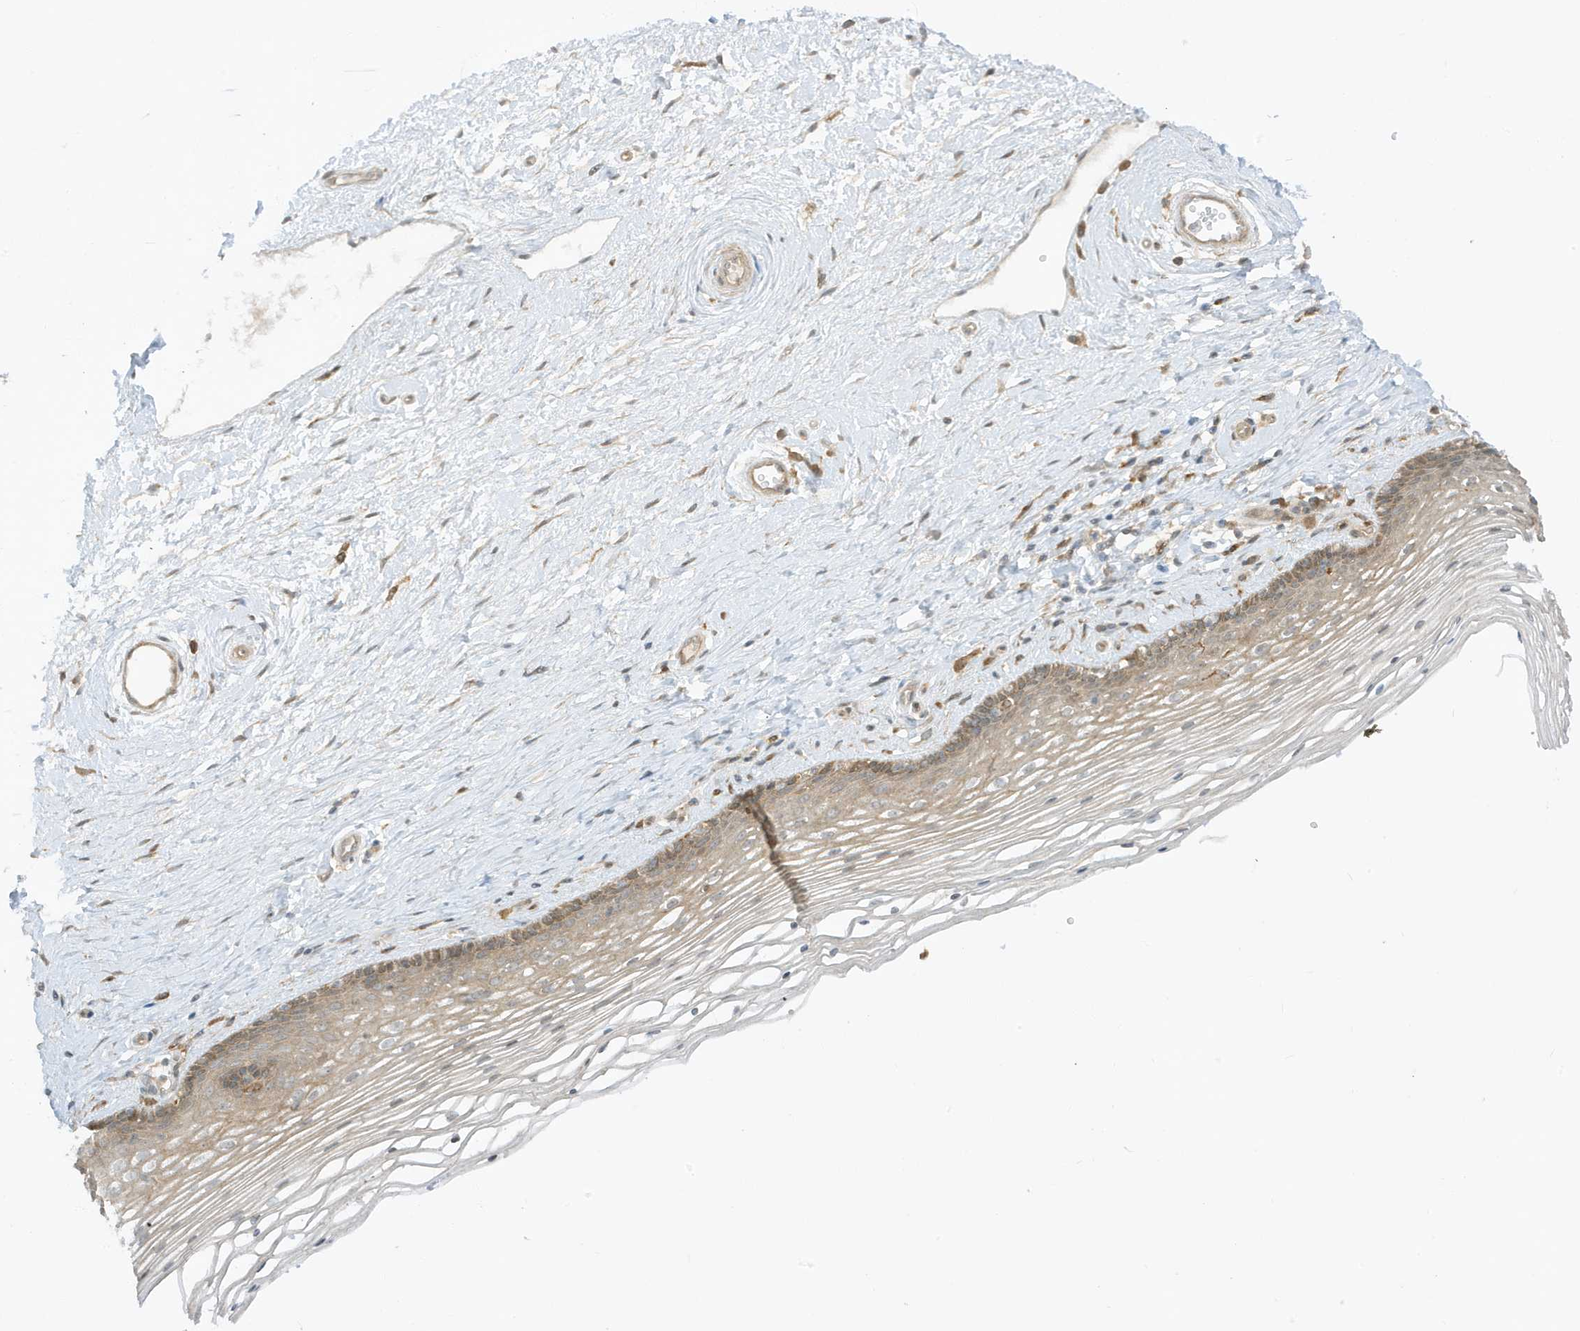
{"staining": {"intensity": "moderate", "quantity": "25%-75%", "location": "cytoplasmic/membranous"}, "tissue": "vagina", "cell_type": "Squamous epithelial cells", "image_type": "normal", "snomed": [{"axis": "morphology", "description": "Normal tissue, NOS"}, {"axis": "topography", "description": "Vagina"}], "caption": "Protein expression analysis of benign human vagina reveals moderate cytoplasmic/membranous expression in about 25%-75% of squamous epithelial cells.", "gene": "SCARF2", "patient": {"sex": "female", "age": 46}}